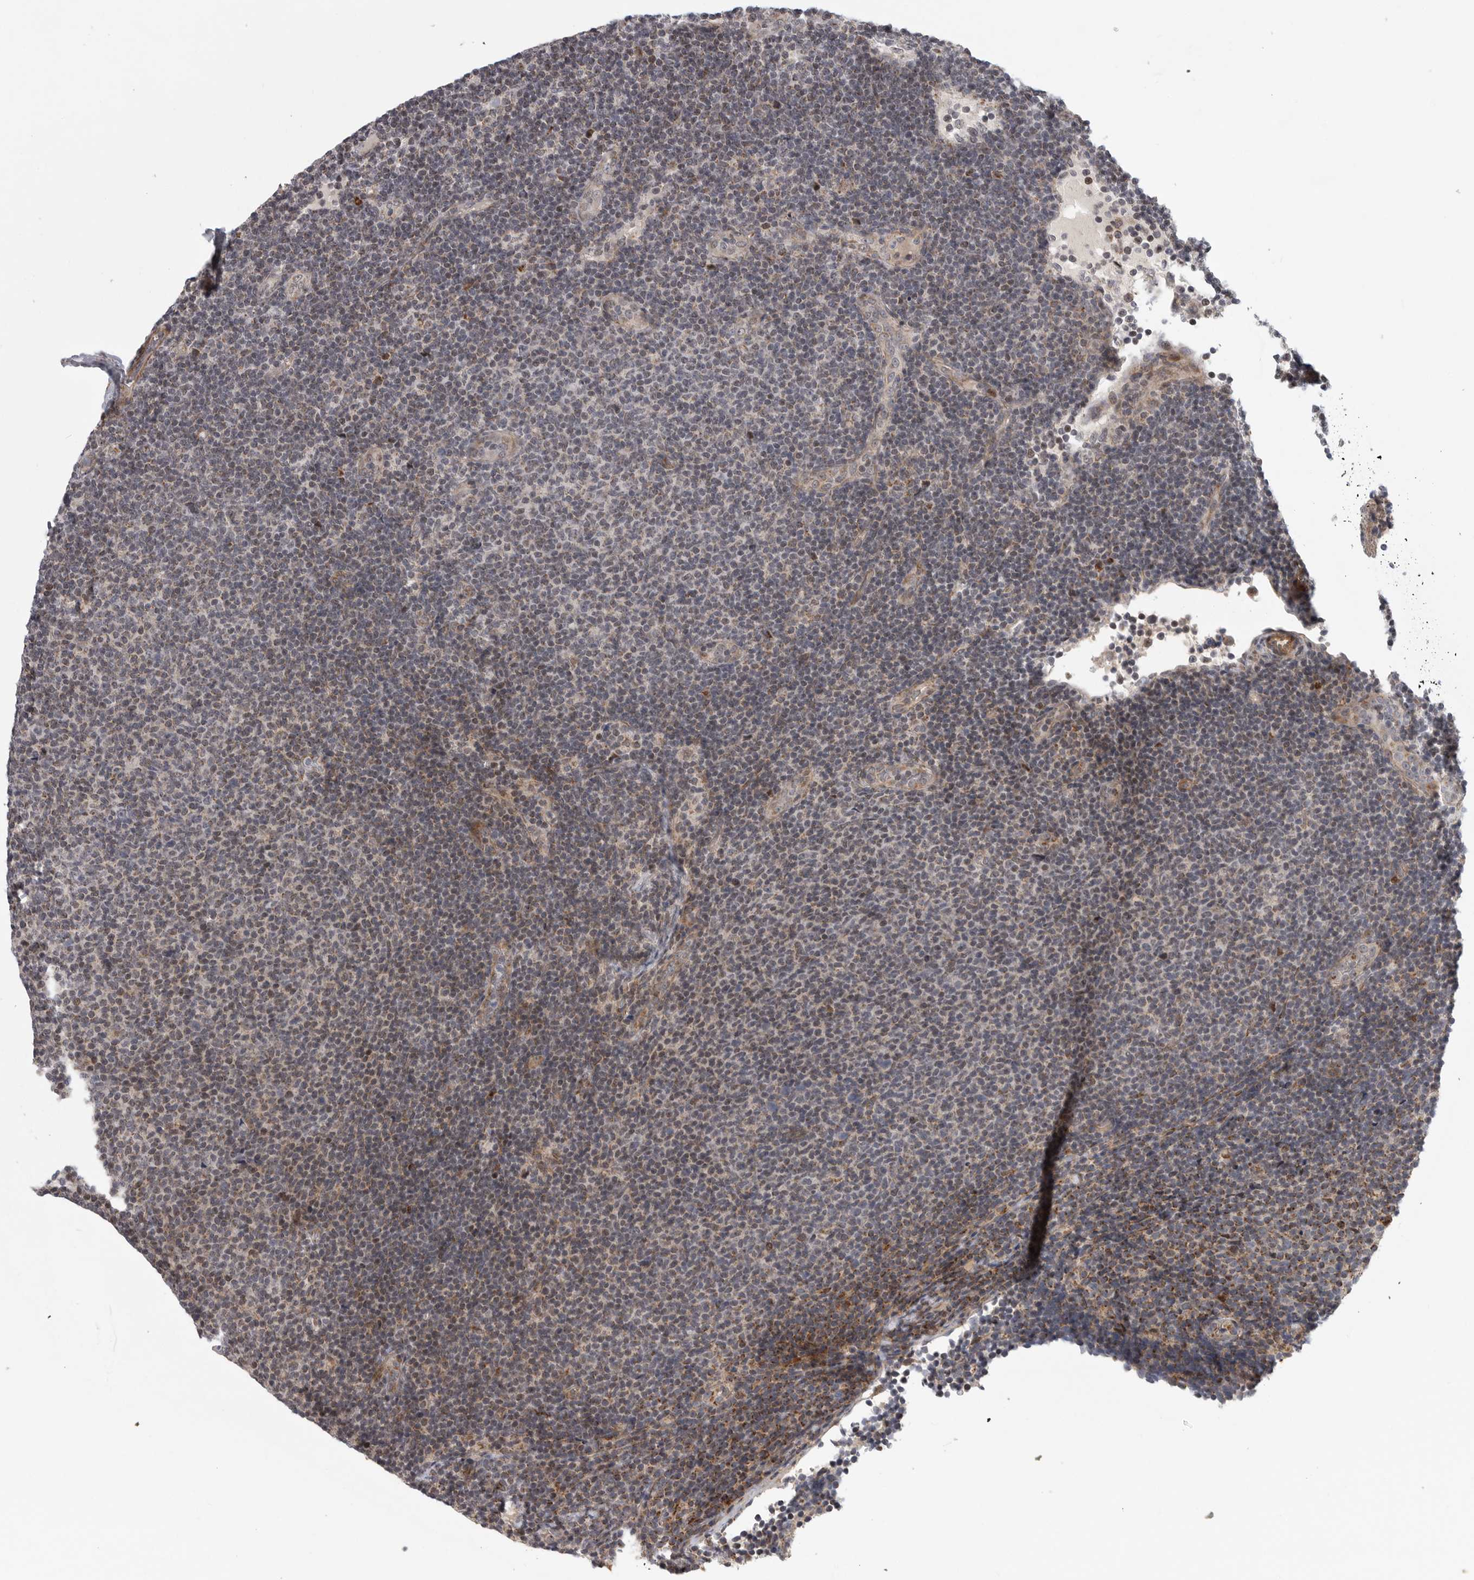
{"staining": {"intensity": "moderate", "quantity": "<25%", "location": "cytoplasmic/membranous"}, "tissue": "lymphoma", "cell_type": "Tumor cells", "image_type": "cancer", "snomed": [{"axis": "morphology", "description": "Malignant lymphoma, non-Hodgkin's type, Low grade"}, {"axis": "topography", "description": "Lymph node"}], "caption": "Low-grade malignant lymphoma, non-Hodgkin's type stained for a protein (brown) displays moderate cytoplasmic/membranous positive positivity in approximately <25% of tumor cells.", "gene": "TMPRSS11F", "patient": {"sex": "male", "age": 66}}